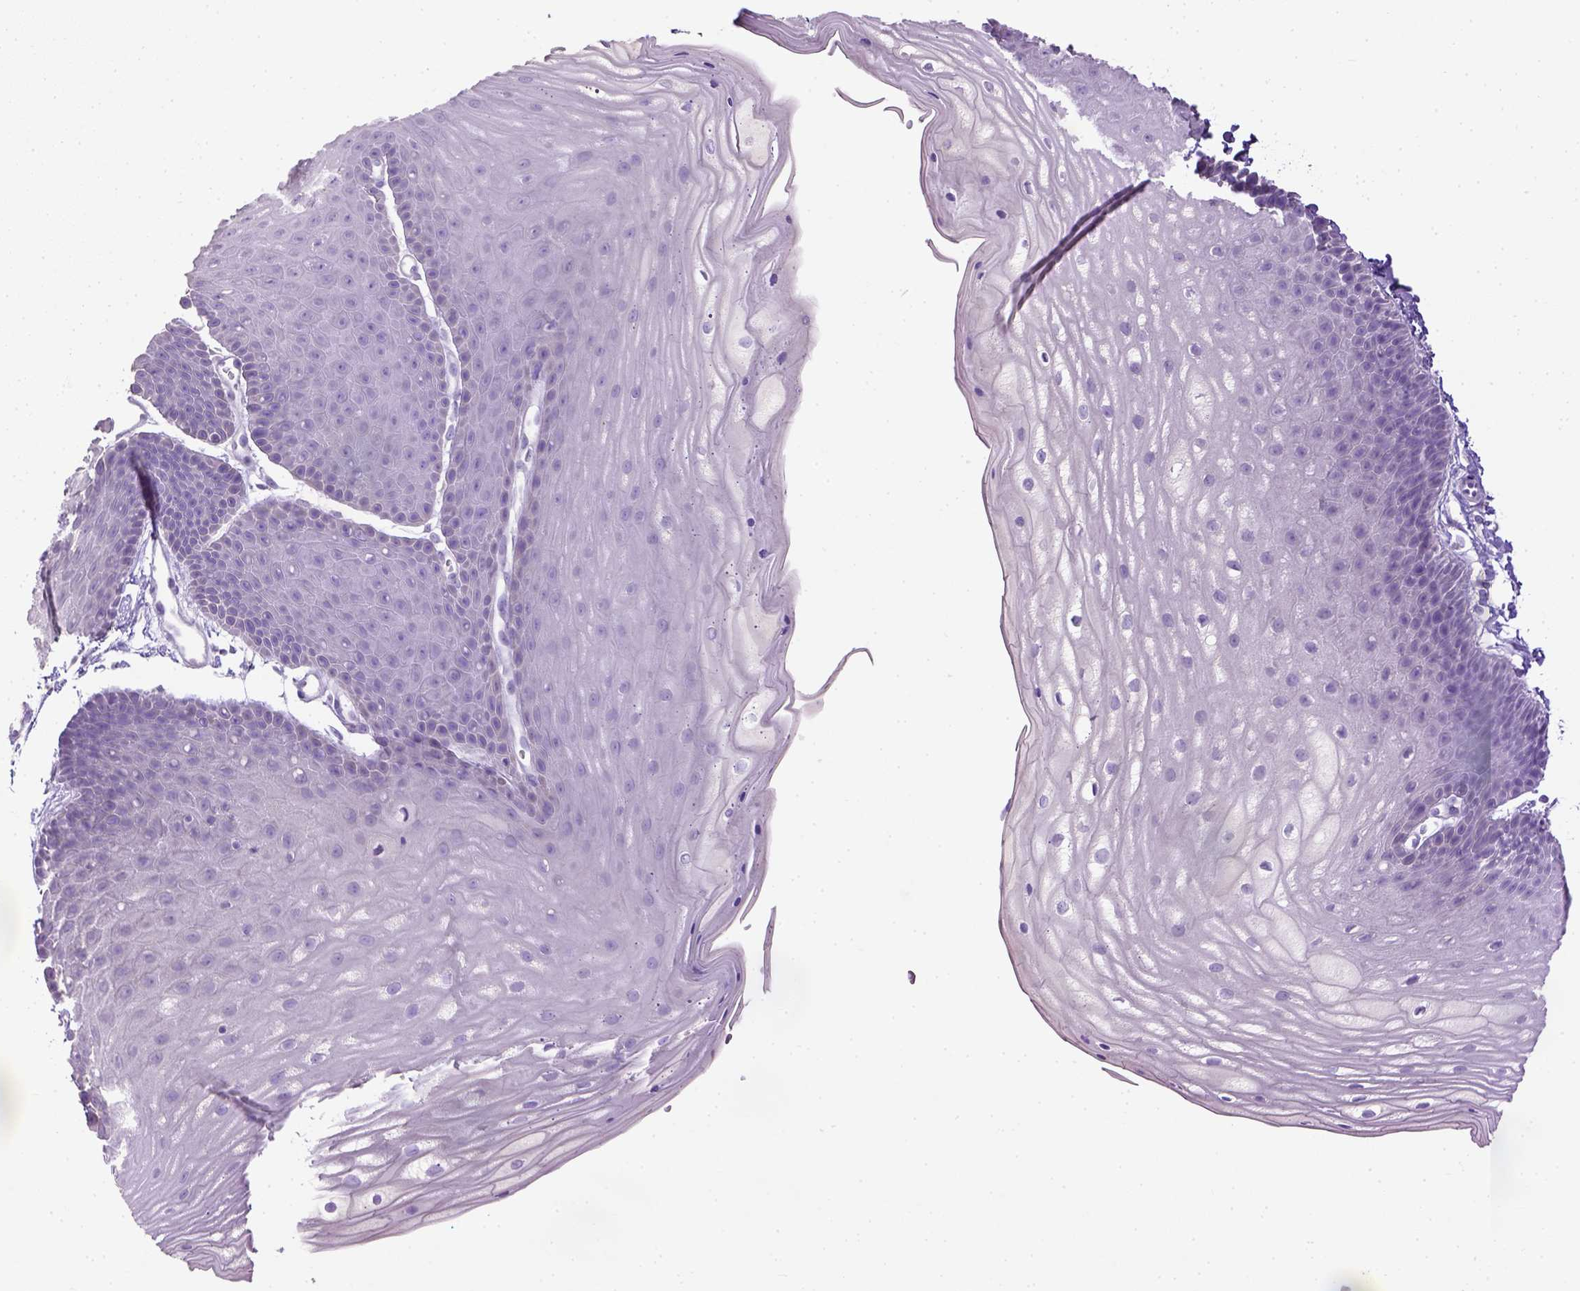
{"staining": {"intensity": "negative", "quantity": "none", "location": "none"}, "tissue": "skin", "cell_type": "Epidermal cells", "image_type": "normal", "snomed": [{"axis": "morphology", "description": "Normal tissue, NOS"}, {"axis": "topography", "description": "Anal"}], "caption": "DAB (3,3'-diaminobenzidine) immunohistochemical staining of unremarkable human skin exhibits no significant positivity in epidermal cells. (DAB immunohistochemistry, high magnification).", "gene": "CYP24A1", "patient": {"sex": "male", "age": 53}}